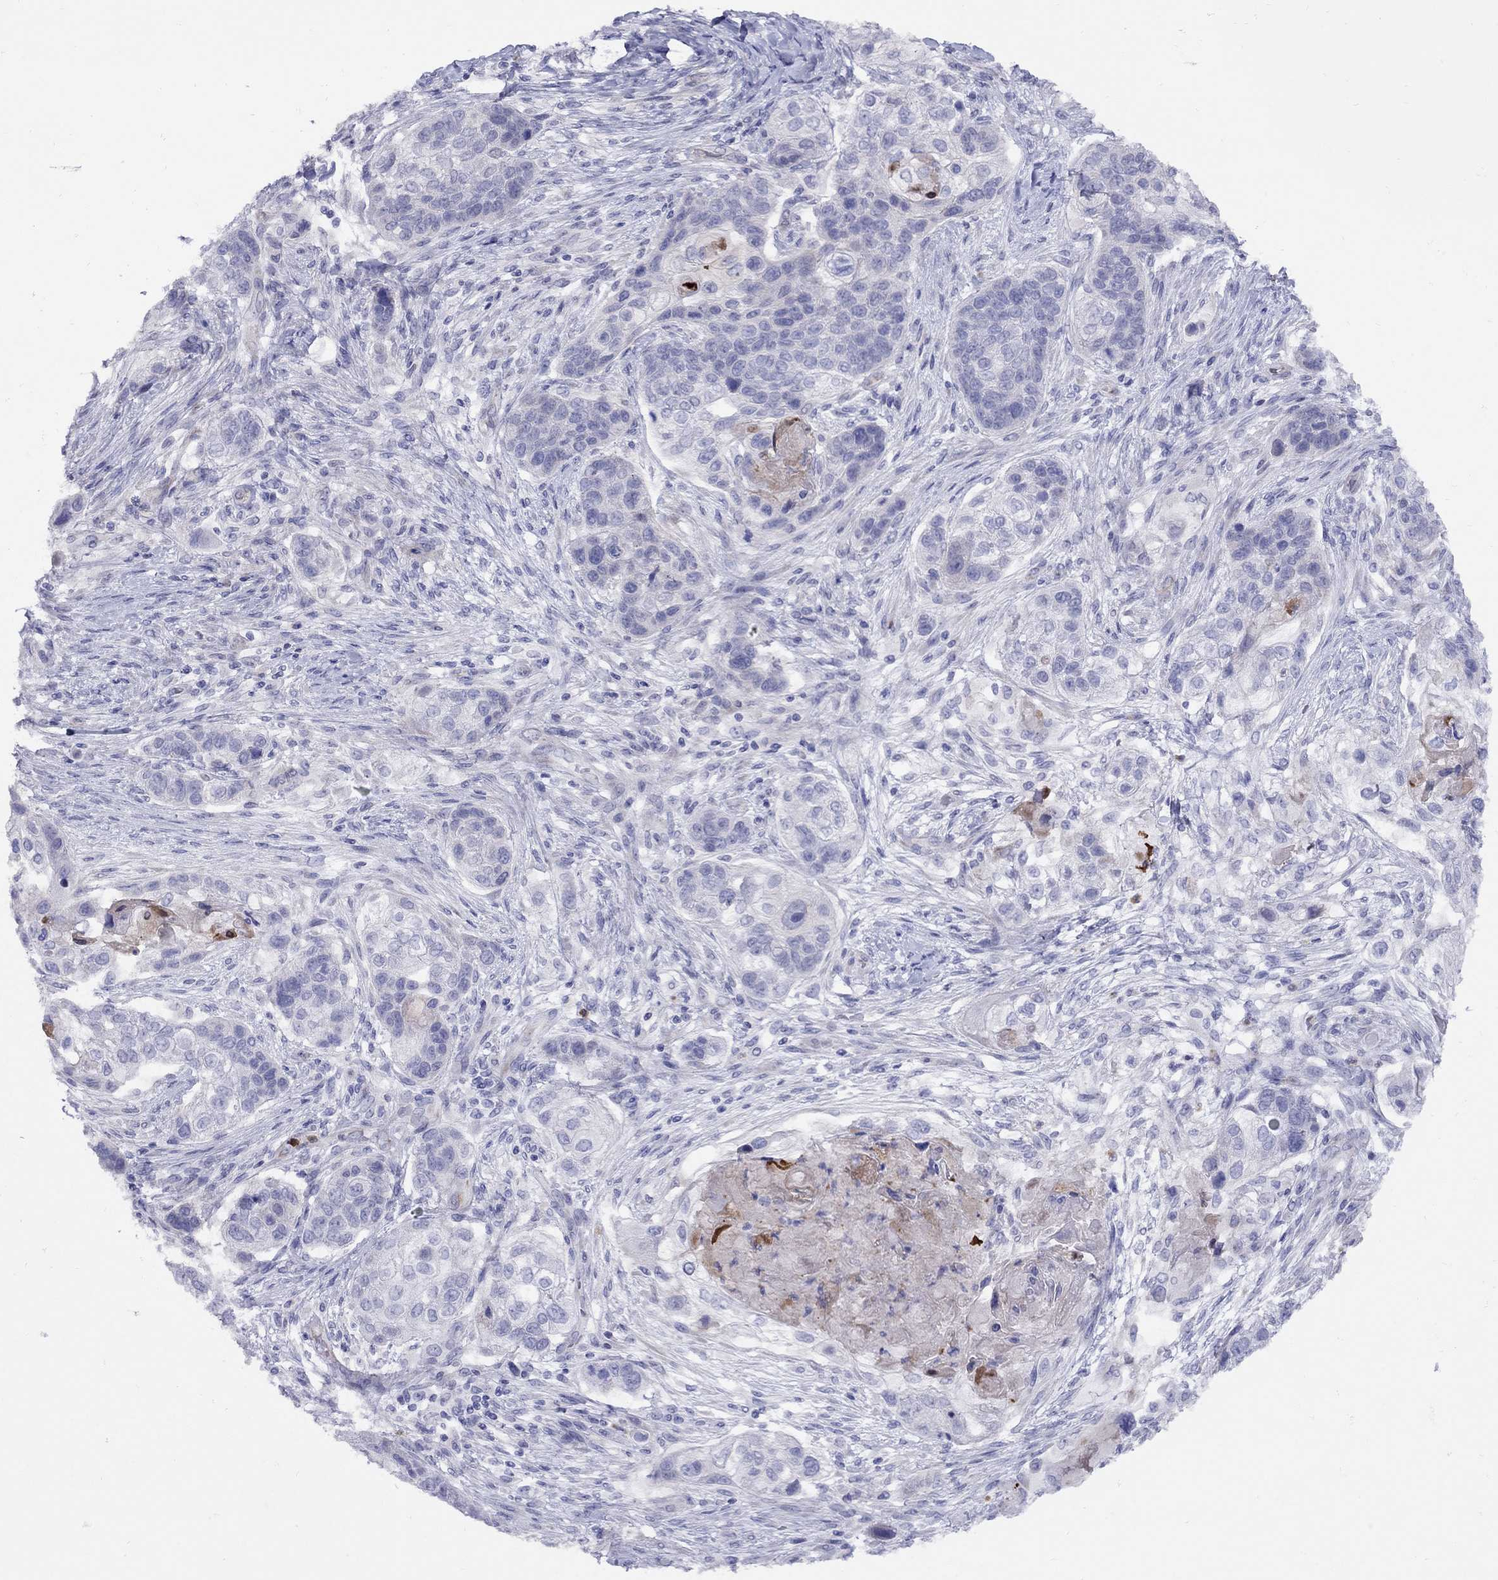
{"staining": {"intensity": "negative", "quantity": "none", "location": "none"}, "tissue": "lung cancer", "cell_type": "Tumor cells", "image_type": "cancer", "snomed": [{"axis": "morphology", "description": "Squamous cell carcinoma, NOS"}, {"axis": "topography", "description": "Lung"}], "caption": "This is an immunohistochemistry micrograph of lung cancer (squamous cell carcinoma). There is no expression in tumor cells.", "gene": "SPINT4", "patient": {"sex": "male", "age": 69}}